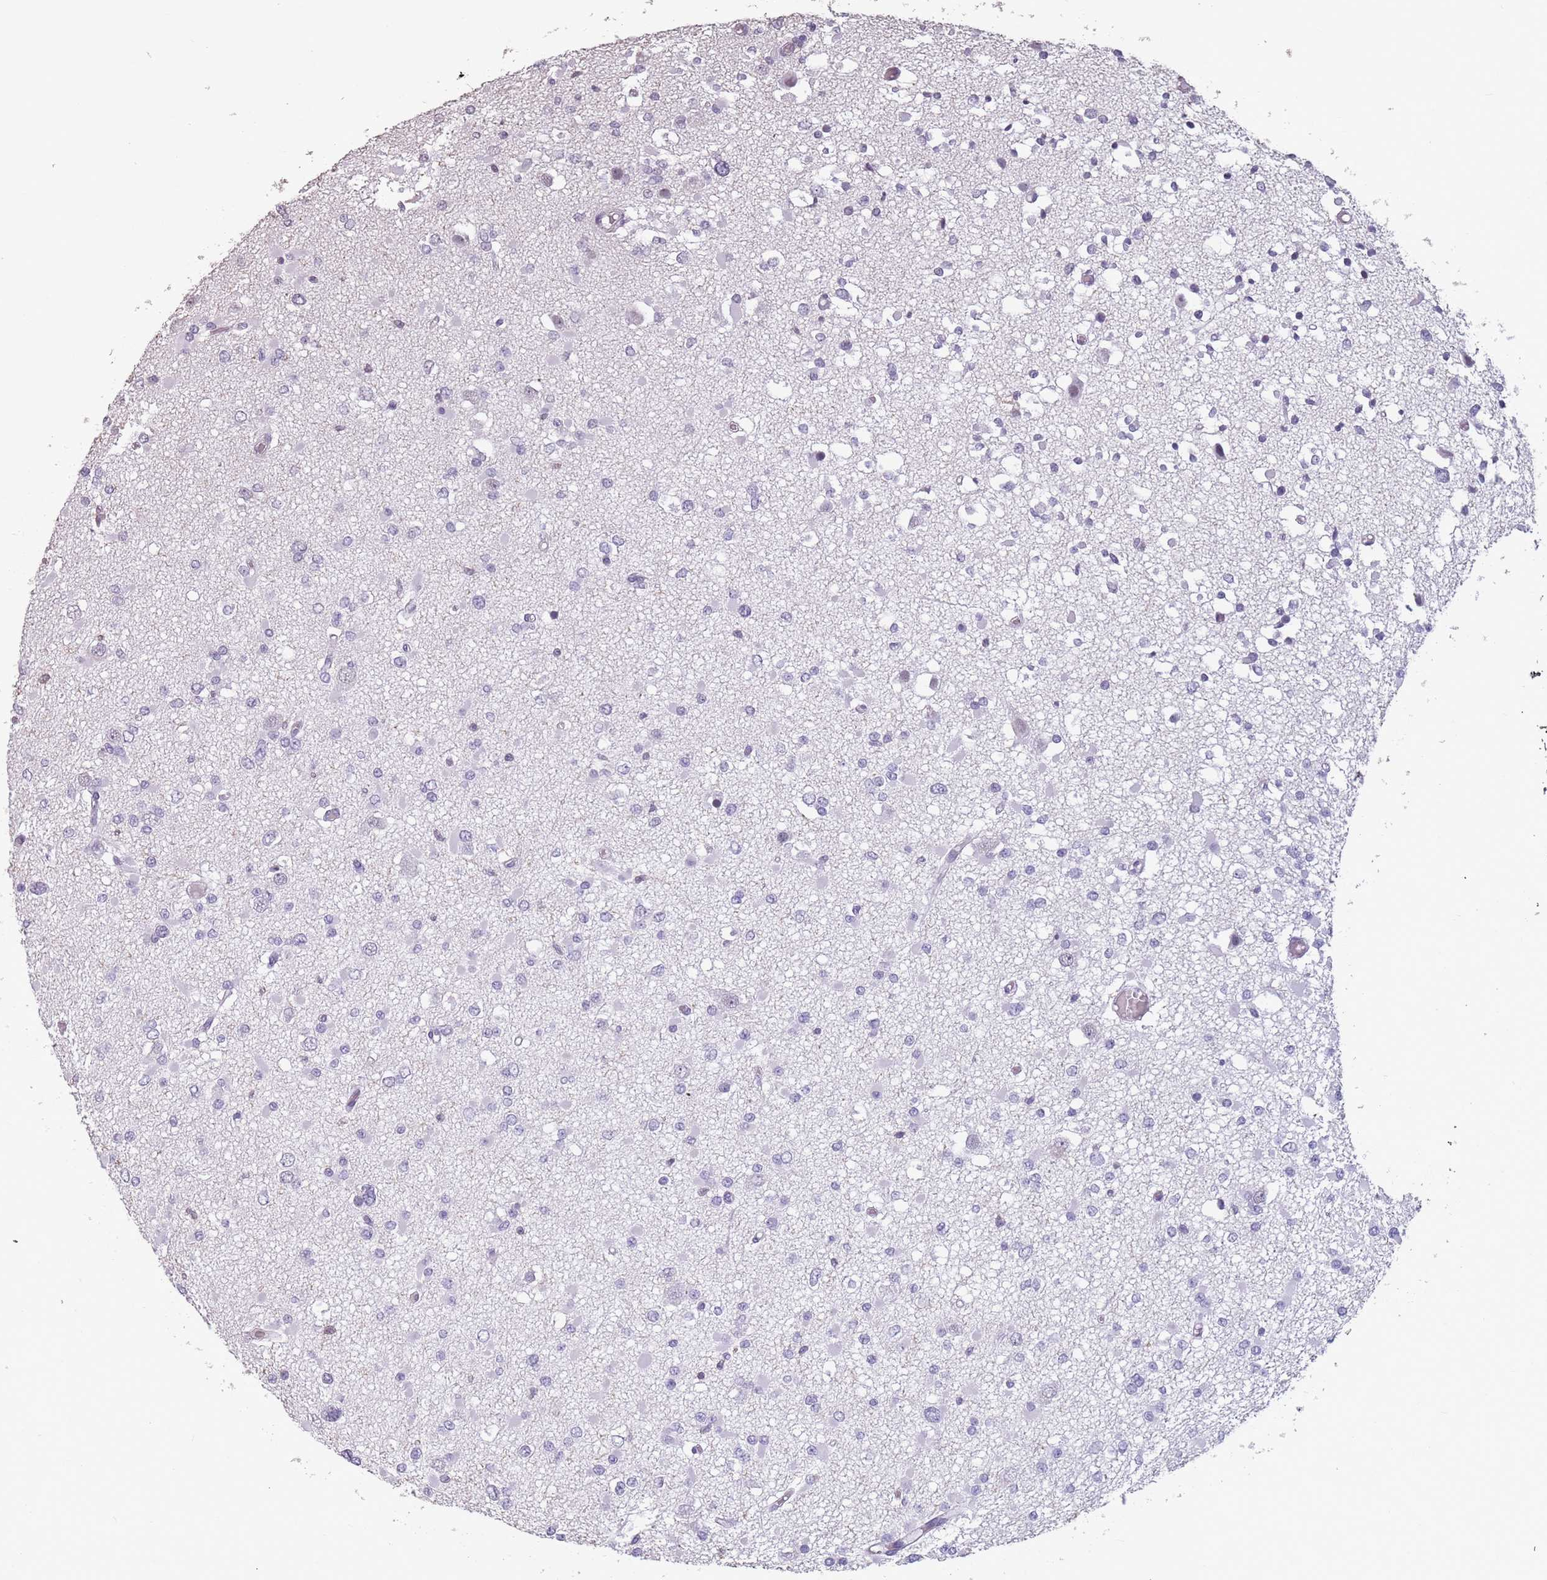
{"staining": {"intensity": "negative", "quantity": "none", "location": "none"}, "tissue": "glioma", "cell_type": "Tumor cells", "image_type": "cancer", "snomed": [{"axis": "morphology", "description": "Glioma, malignant, Low grade"}, {"axis": "topography", "description": "Brain"}], "caption": "High magnification brightfield microscopy of malignant glioma (low-grade) stained with DAB (3,3'-diaminobenzidine) (brown) and counterstained with hematoxylin (blue): tumor cells show no significant expression.", "gene": "SUN5", "patient": {"sex": "female", "age": 22}}